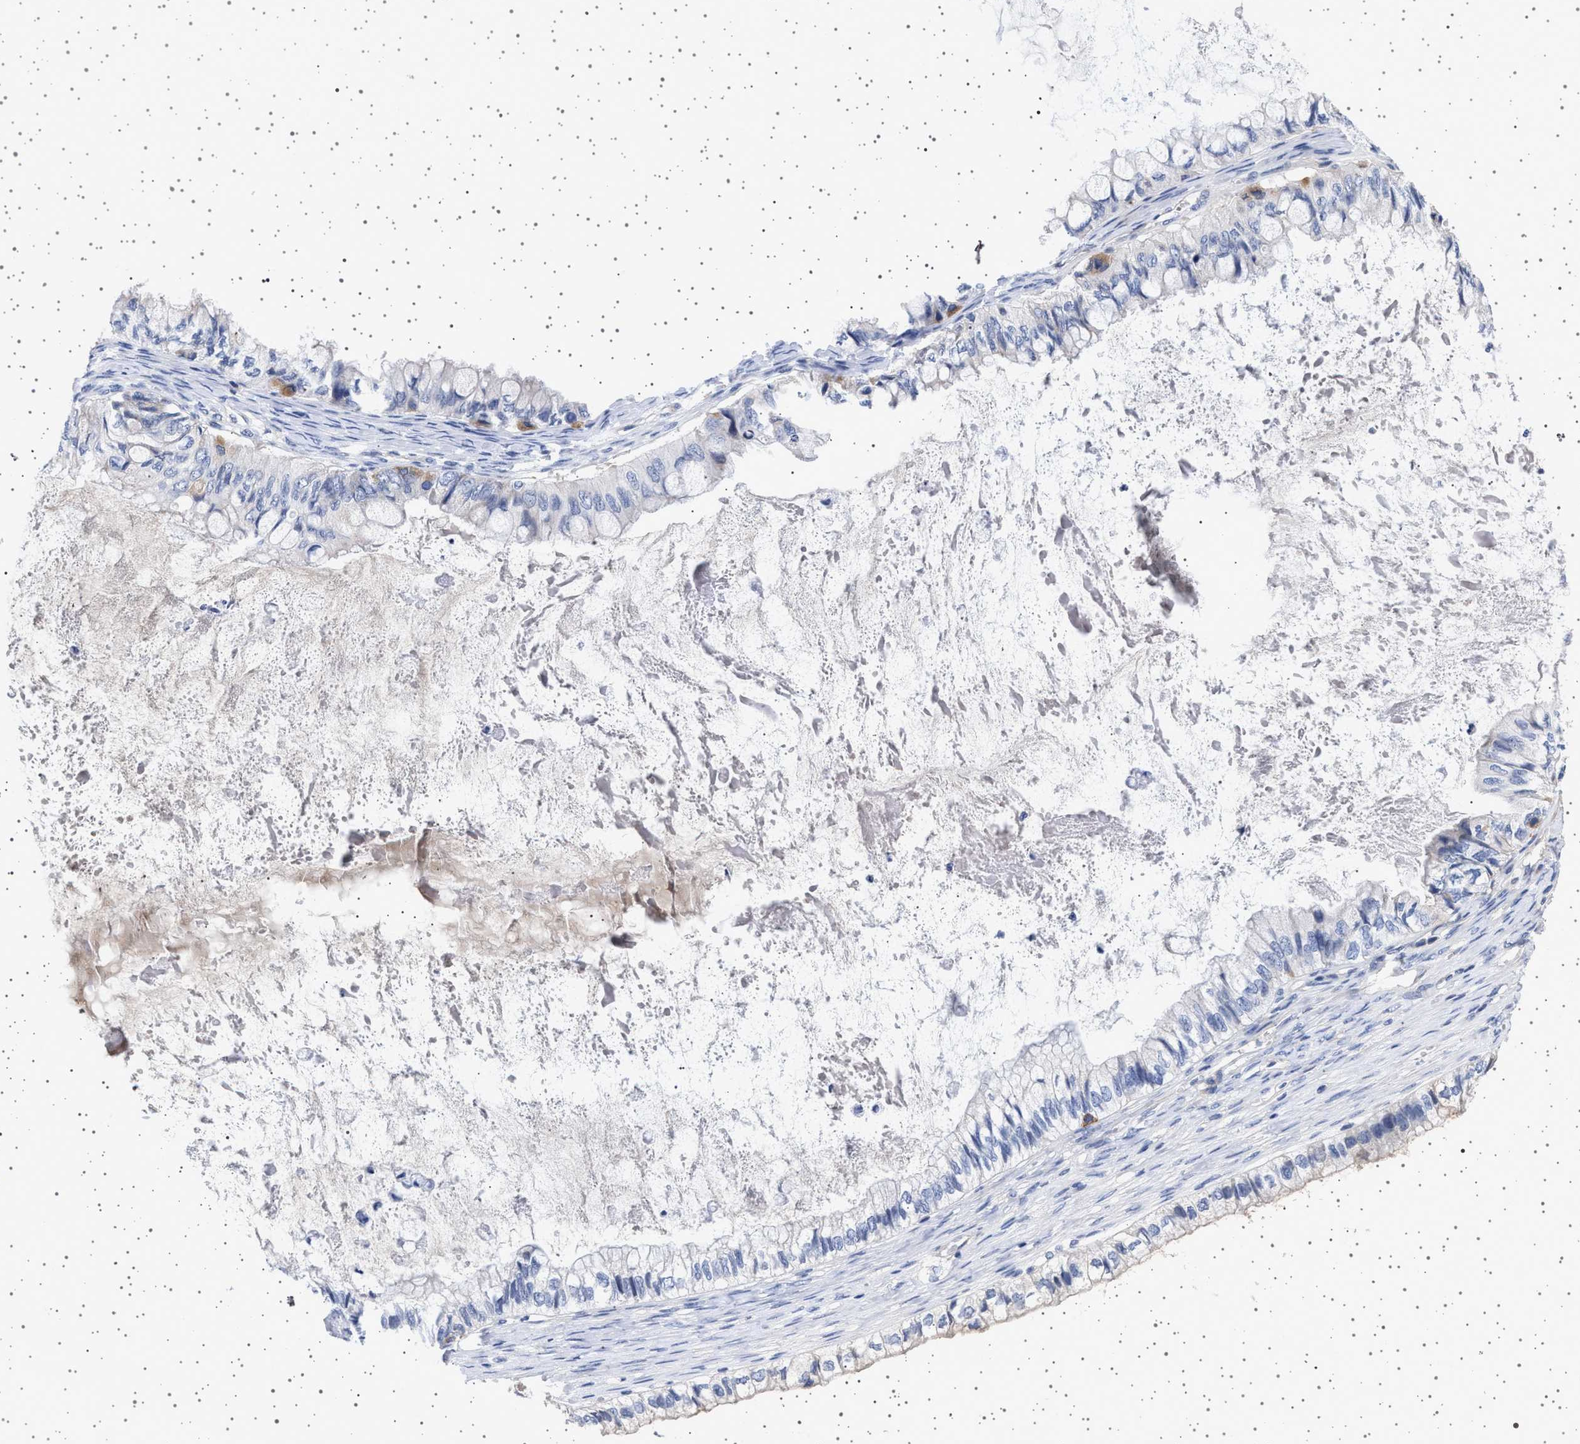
{"staining": {"intensity": "negative", "quantity": "none", "location": "none"}, "tissue": "ovarian cancer", "cell_type": "Tumor cells", "image_type": "cancer", "snomed": [{"axis": "morphology", "description": "Cystadenocarcinoma, mucinous, NOS"}, {"axis": "topography", "description": "Ovary"}], "caption": "There is no significant expression in tumor cells of ovarian cancer.", "gene": "TRMT10B", "patient": {"sex": "female", "age": 80}}